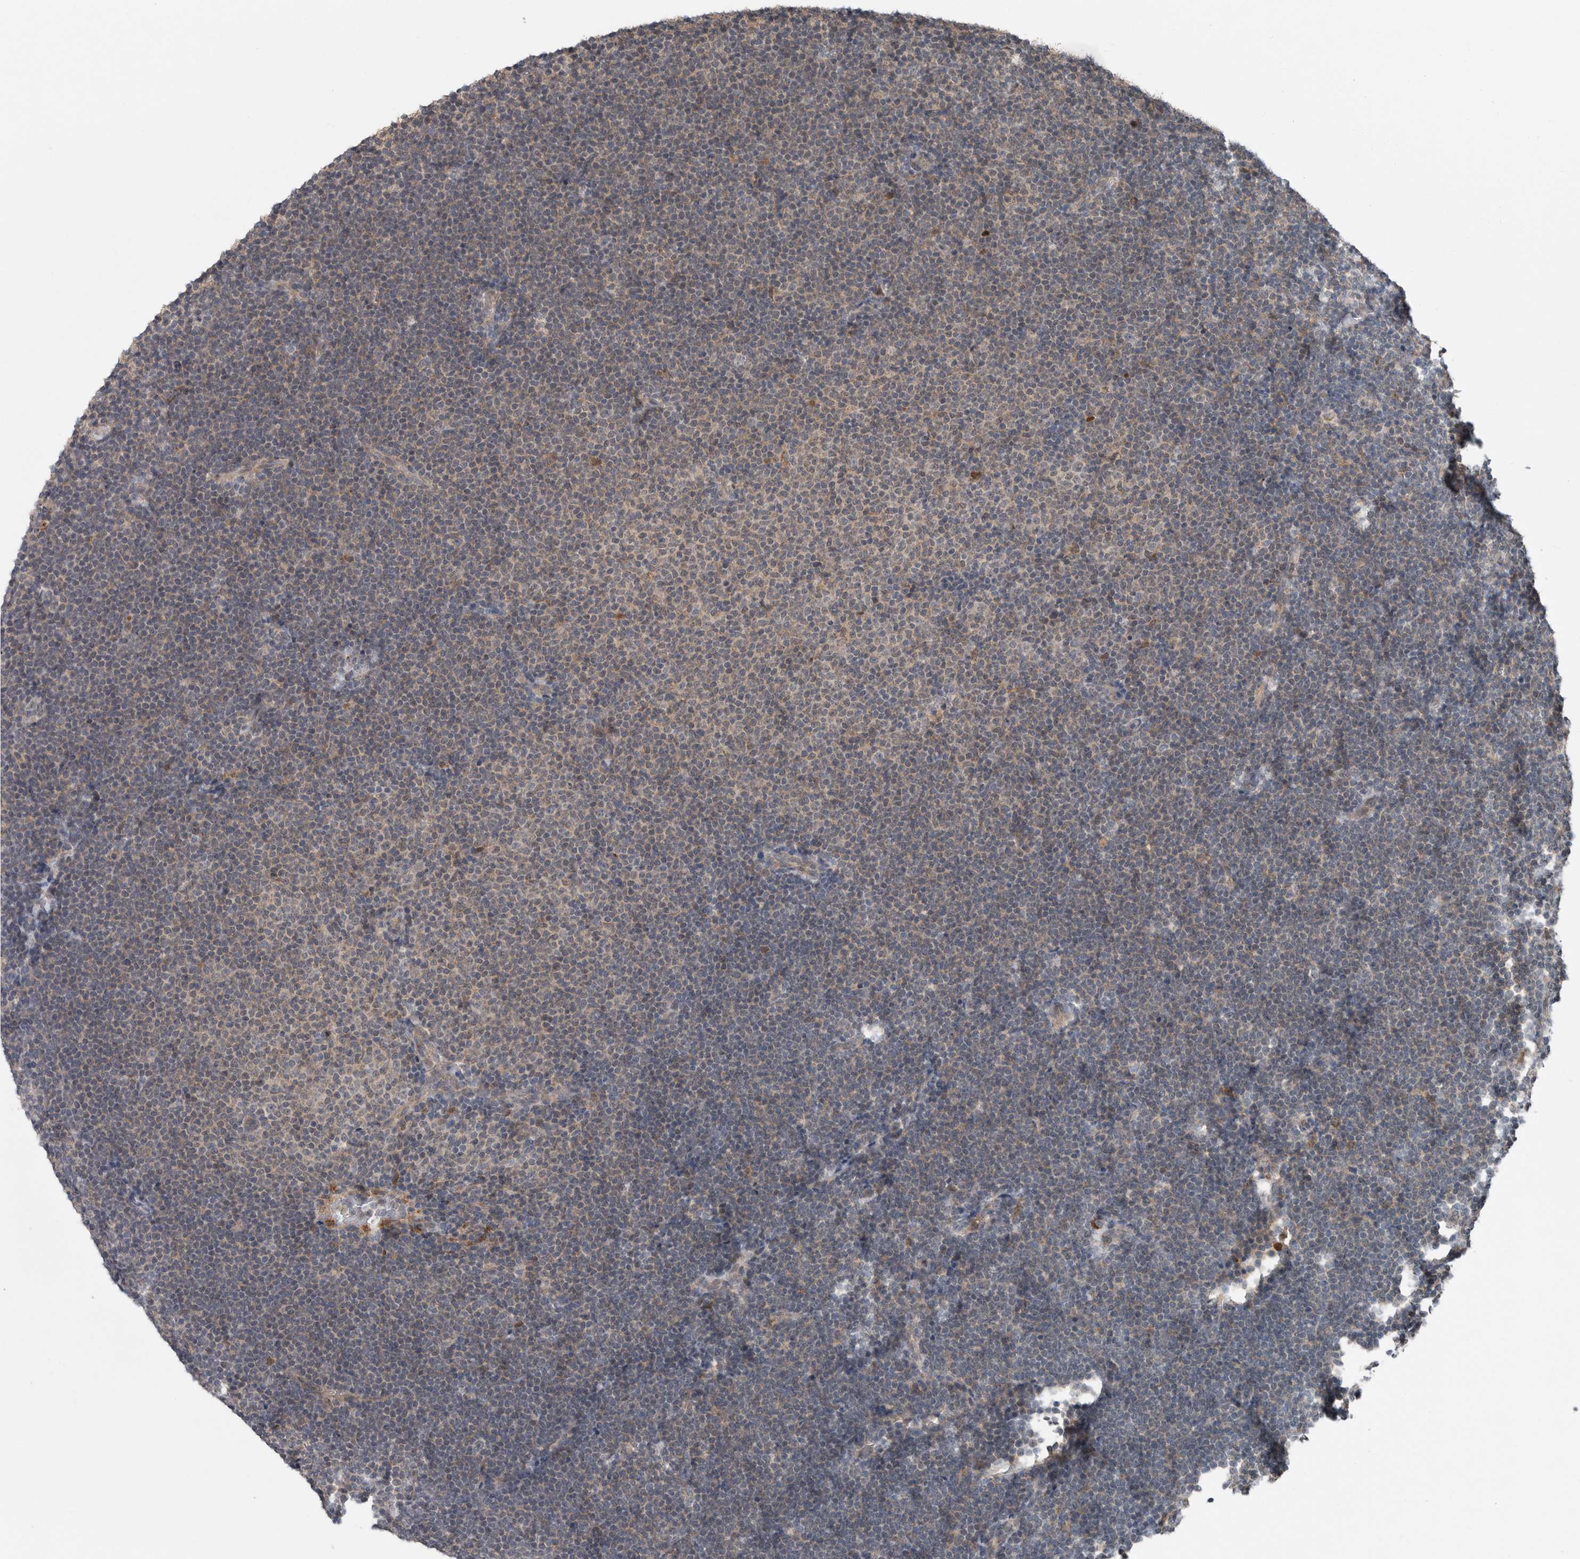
{"staining": {"intensity": "negative", "quantity": "none", "location": "none"}, "tissue": "lymphoma", "cell_type": "Tumor cells", "image_type": "cancer", "snomed": [{"axis": "morphology", "description": "Malignant lymphoma, non-Hodgkin's type, Low grade"}, {"axis": "topography", "description": "Lymph node"}], "caption": "IHC histopathology image of lymphoma stained for a protein (brown), which displays no expression in tumor cells. (DAB (3,3'-diaminobenzidine) IHC visualized using brightfield microscopy, high magnification).", "gene": "SCP2", "patient": {"sex": "female", "age": 53}}